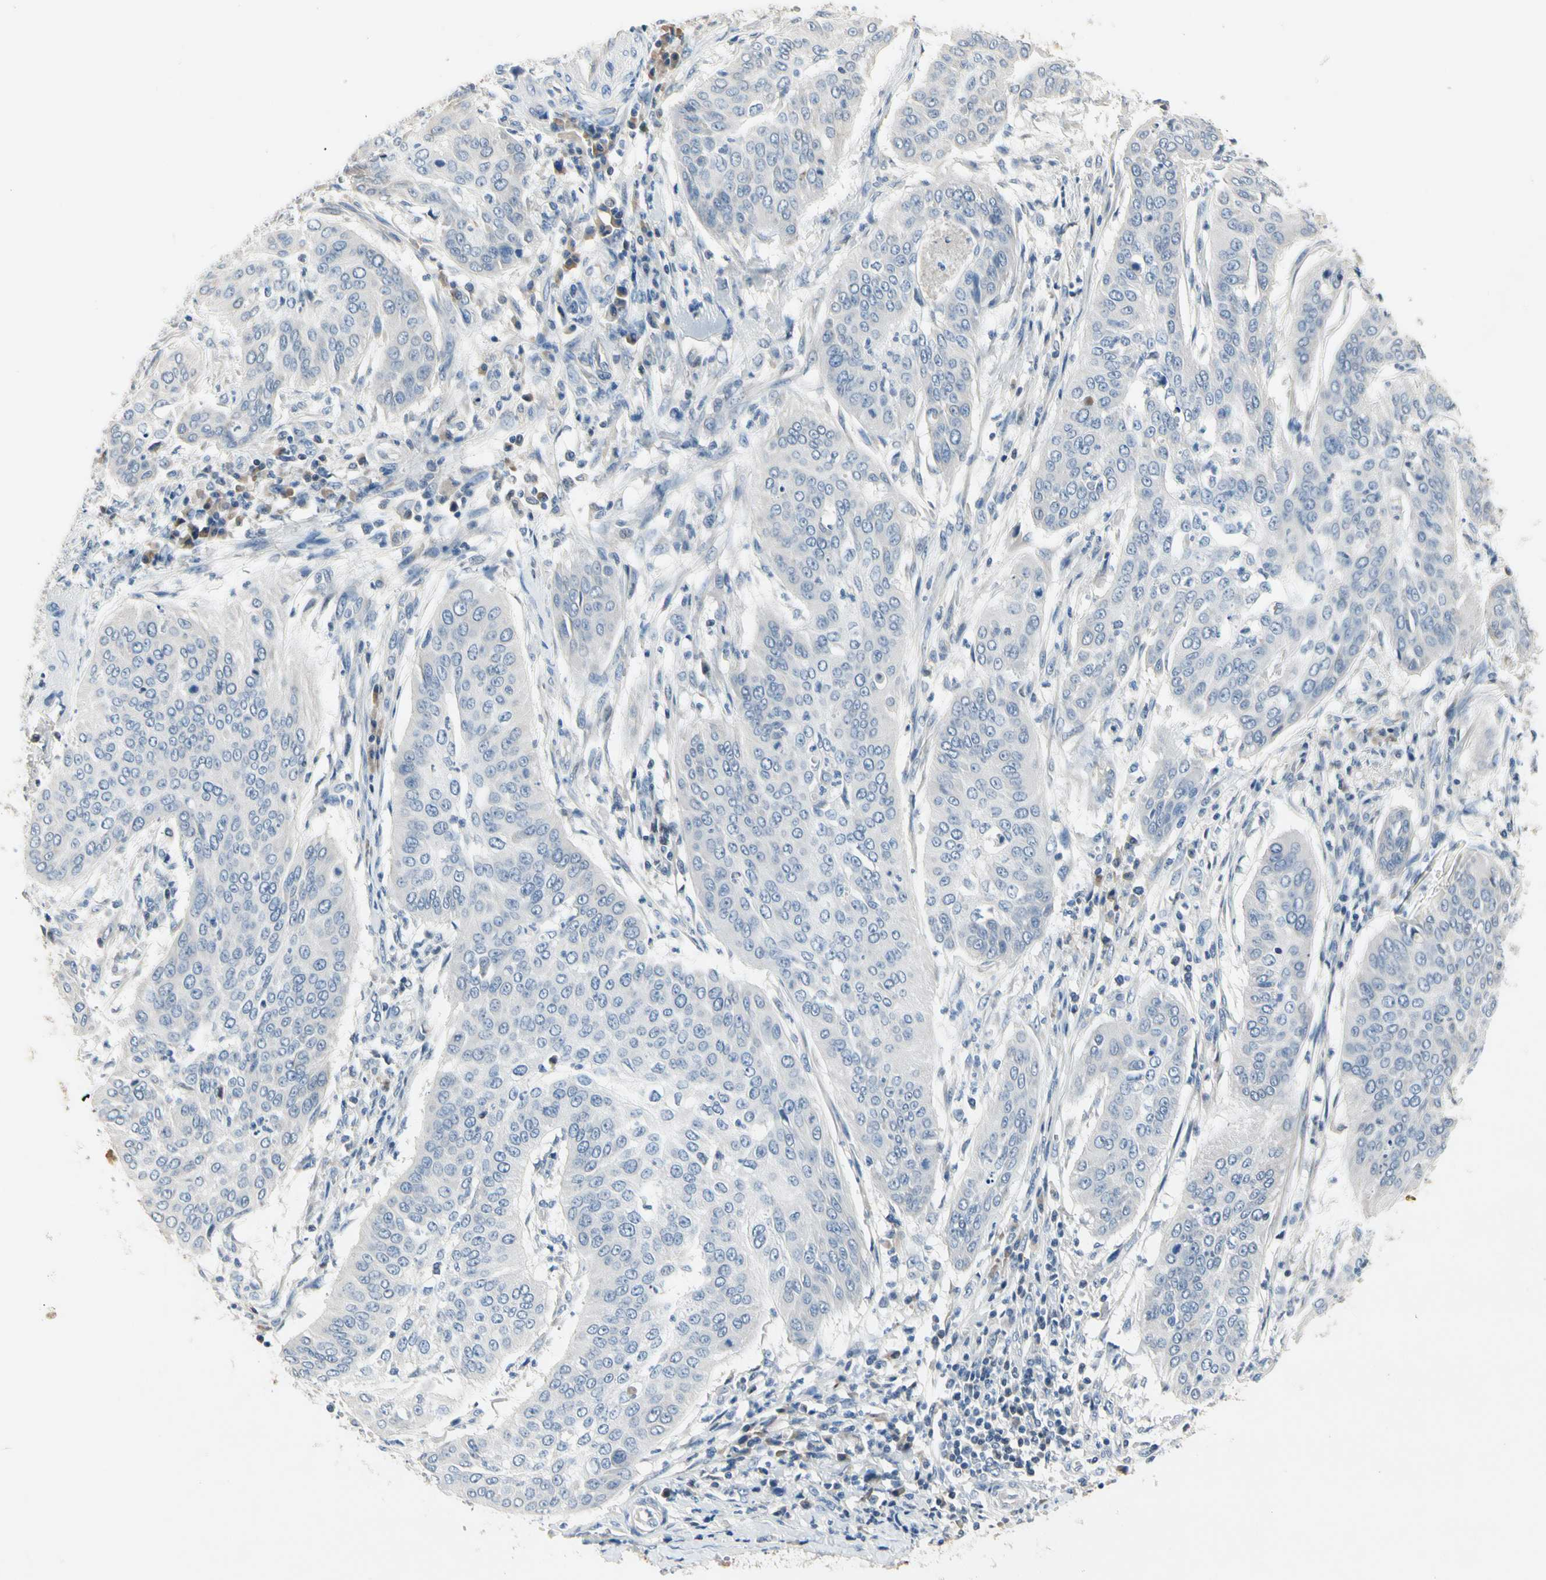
{"staining": {"intensity": "negative", "quantity": "none", "location": "none"}, "tissue": "cervical cancer", "cell_type": "Tumor cells", "image_type": "cancer", "snomed": [{"axis": "morphology", "description": "Normal tissue, NOS"}, {"axis": "morphology", "description": "Squamous cell carcinoma, NOS"}, {"axis": "topography", "description": "Cervix"}], "caption": "Cervical cancer (squamous cell carcinoma) was stained to show a protein in brown. There is no significant expression in tumor cells. Nuclei are stained in blue.", "gene": "ECRG4", "patient": {"sex": "female", "age": 39}}